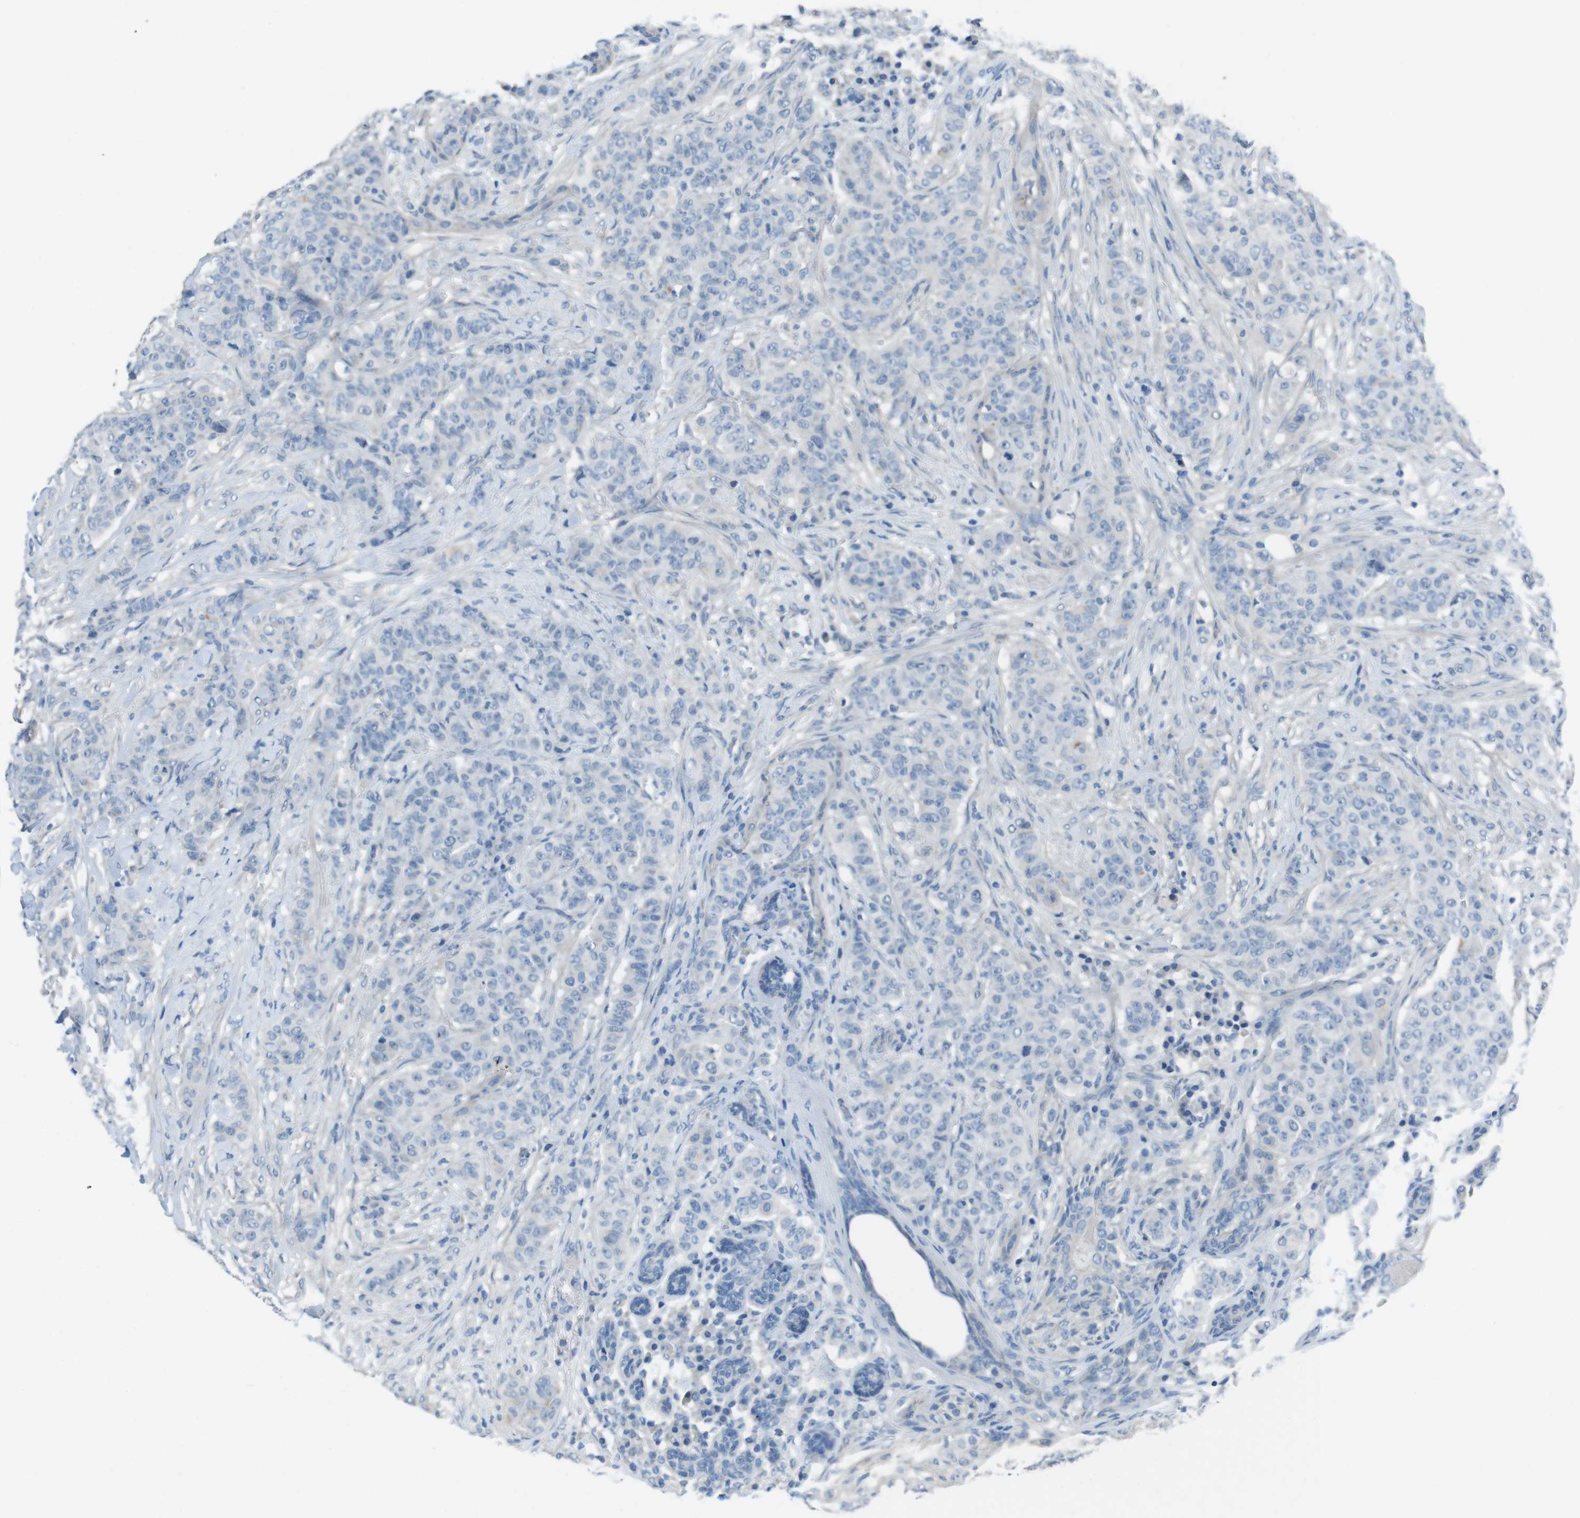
{"staining": {"intensity": "negative", "quantity": "none", "location": "none"}, "tissue": "breast cancer", "cell_type": "Tumor cells", "image_type": "cancer", "snomed": [{"axis": "morphology", "description": "Normal tissue, NOS"}, {"axis": "morphology", "description": "Duct carcinoma"}, {"axis": "topography", "description": "Breast"}], "caption": "Photomicrograph shows no significant protein staining in tumor cells of breast cancer (infiltrating ductal carcinoma).", "gene": "CYP2C8", "patient": {"sex": "female", "age": 40}}